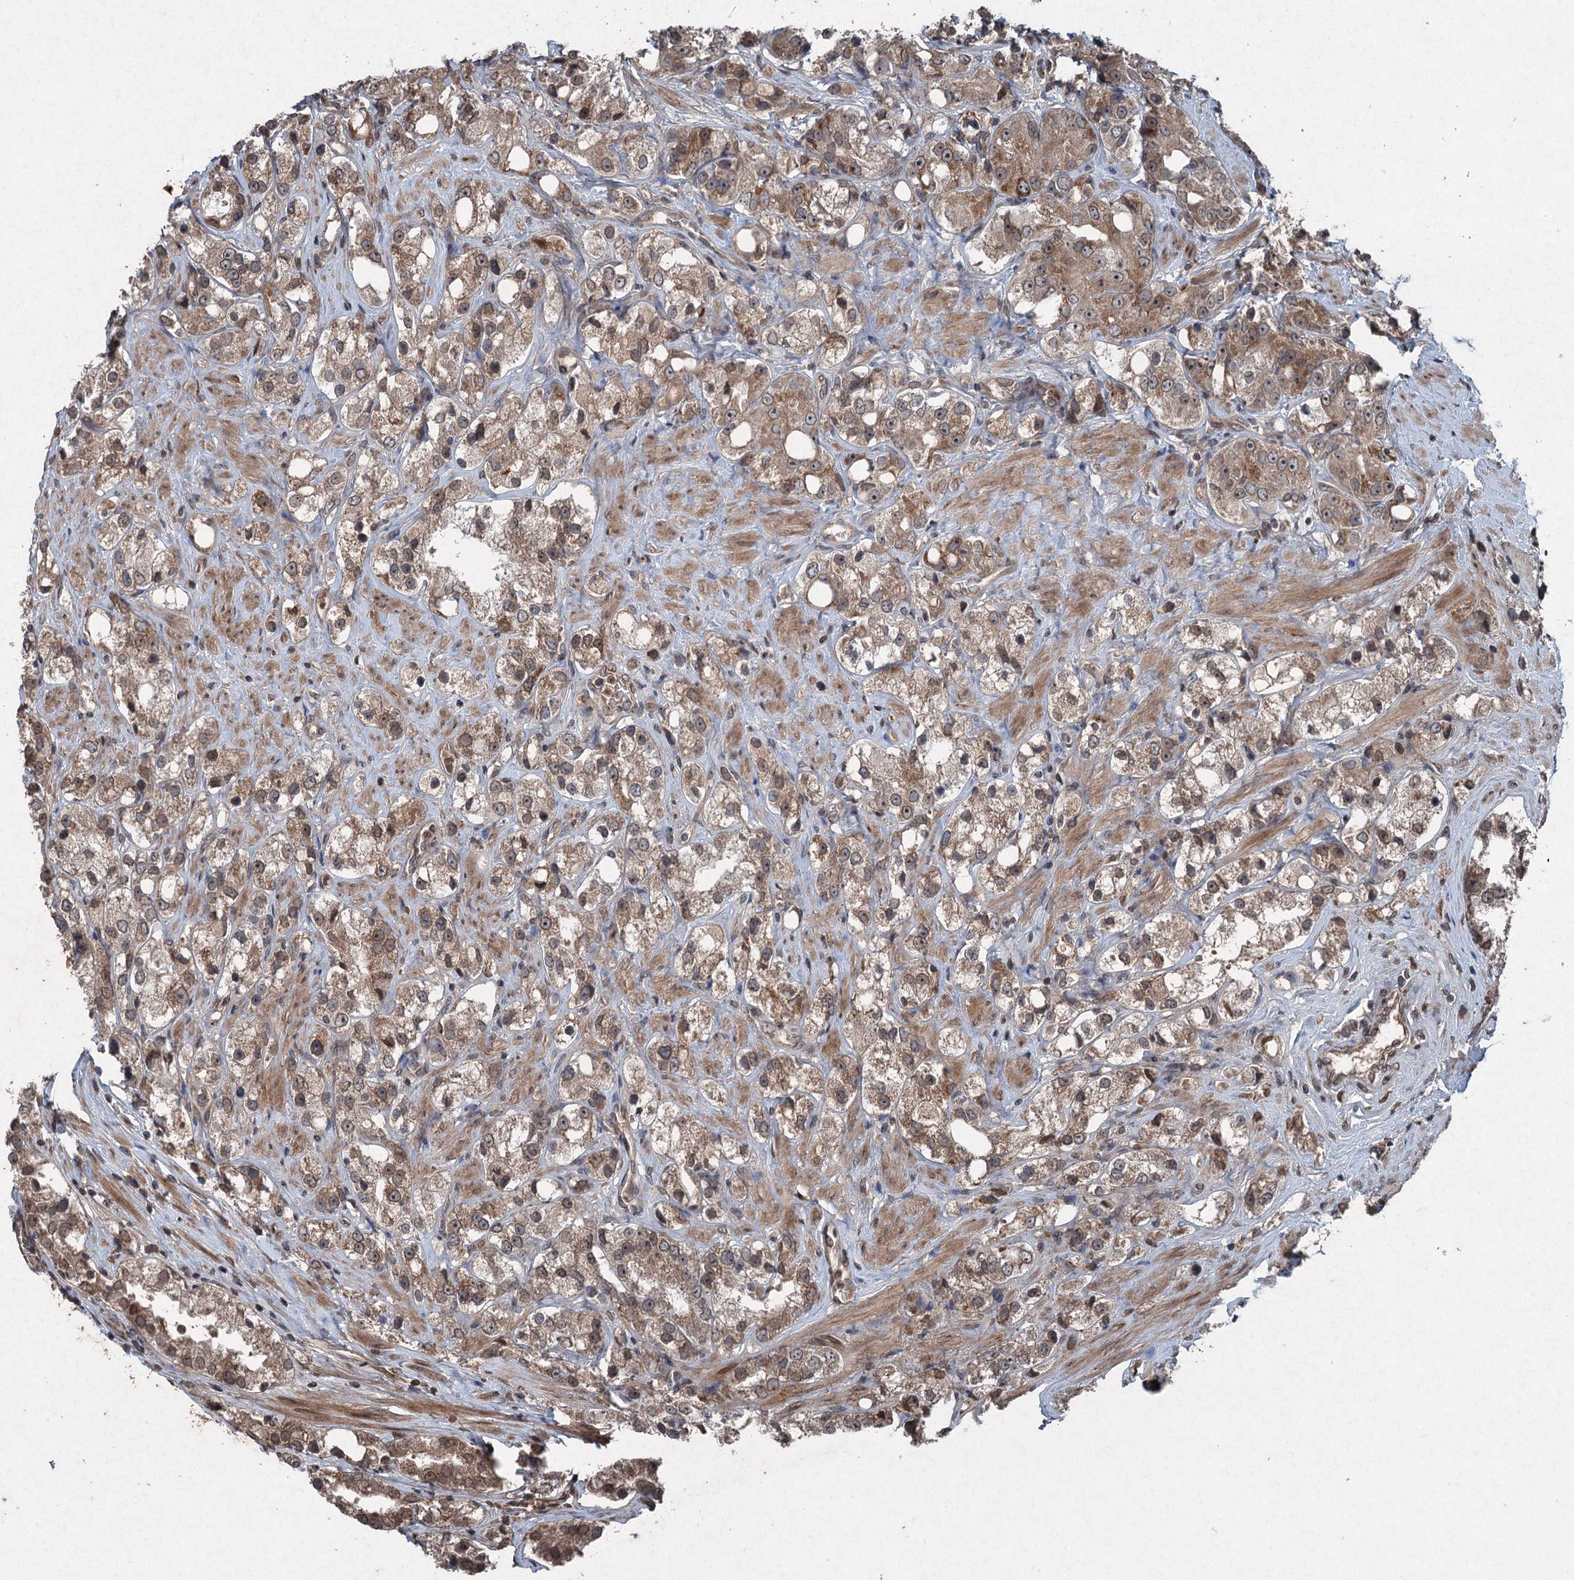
{"staining": {"intensity": "moderate", "quantity": ">75%", "location": "cytoplasmic/membranous,nuclear"}, "tissue": "prostate cancer", "cell_type": "Tumor cells", "image_type": "cancer", "snomed": [{"axis": "morphology", "description": "Adenocarcinoma, NOS"}, {"axis": "topography", "description": "Prostate"}], "caption": "This is a histology image of IHC staining of prostate cancer (adenocarcinoma), which shows moderate positivity in the cytoplasmic/membranous and nuclear of tumor cells.", "gene": "ALAS1", "patient": {"sex": "male", "age": 79}}